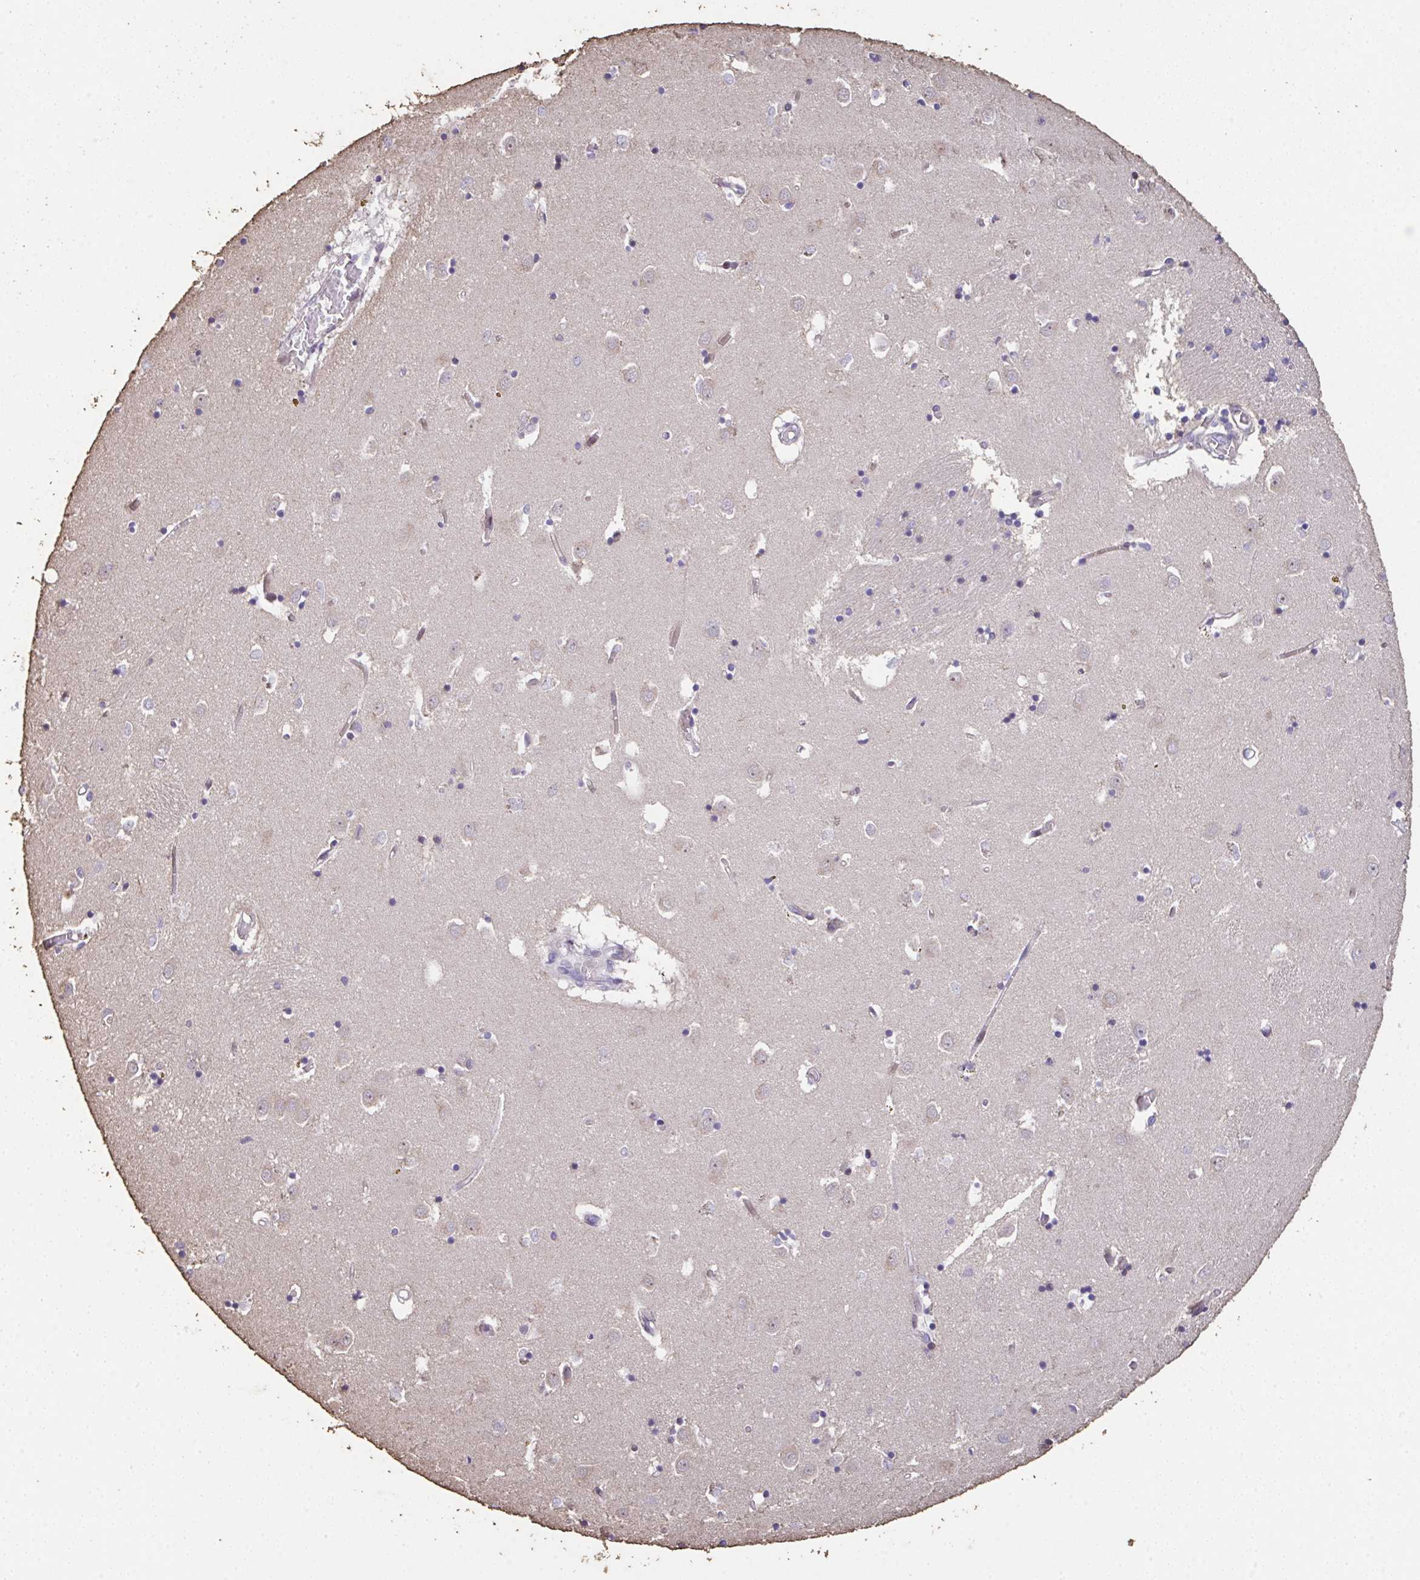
{"staining": {"intensity": "negative", "quantity": "none", "location": "none"}, "tissue": "caudate", "cell_type": "Glial cells", "image_type": "normal", "snomed": [{"axis": "morphology", "description": "Normal tissue, NOS"}, {"axis": "topography", "description": "Lateral ventricle wall"}], "caption": "This image is of normal caudate stained with immunohistochemistry (IHC) to label a protein in brown with the nuclei are counter-stained blue. There is no staining in glial cells.", "gene": "RUNDC3B", "patient": {"sex": "male", "age": 70}}